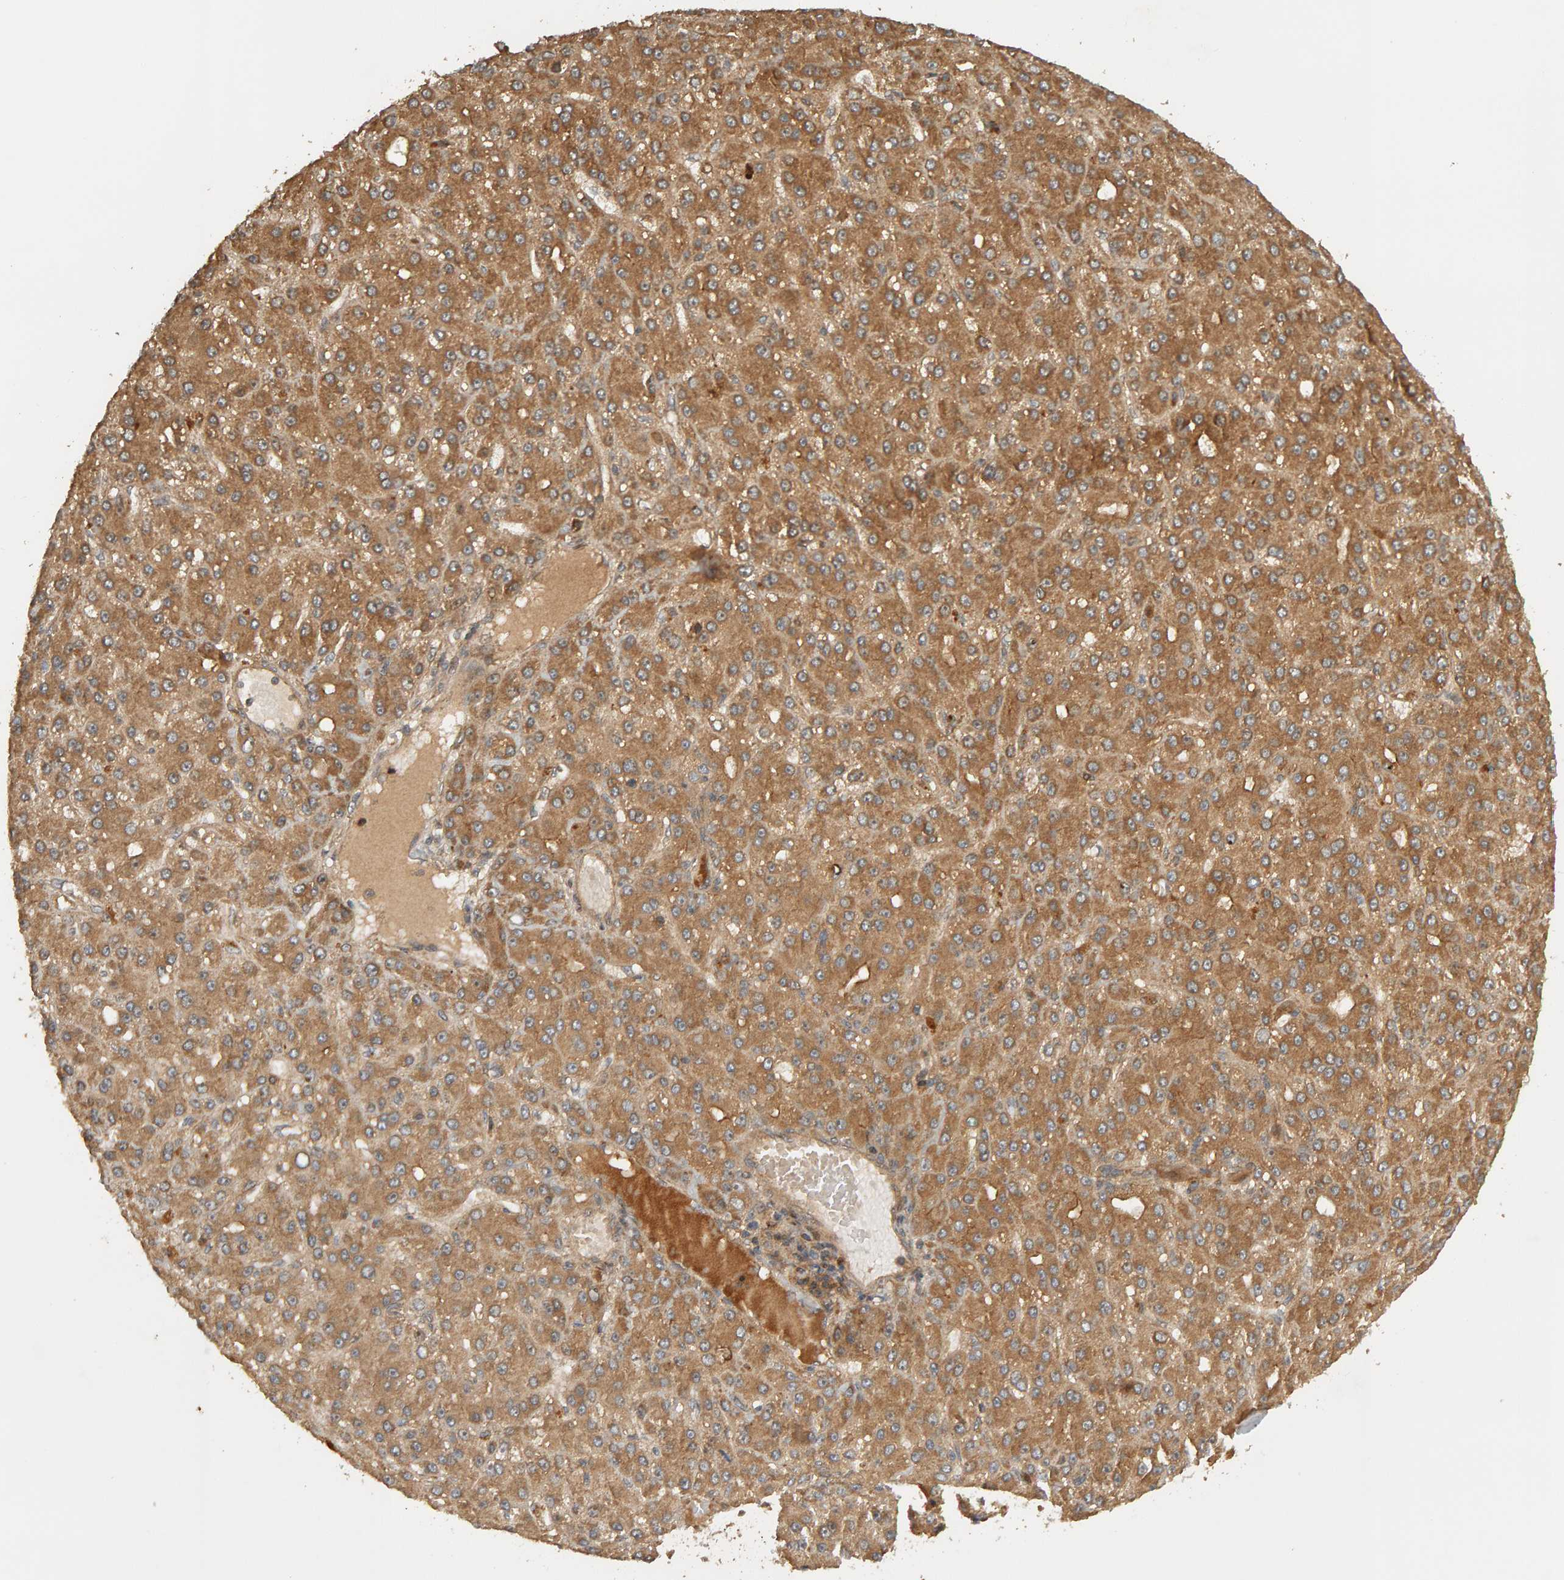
{"staining": {"intensity": "moderate", "quantity": ">75%", "location": "cytoplasmic/membranous"}, "tissue": "liver cancer", "cell_type": "Tumor cells", "image_type": "cancer", "snomed": [{"axis": "morphology", "description": "Carcinoma, Hepatocellular, NOS"}, {"axis": "topography", "description": "Liver"}], "caption": "Protein expression analysis of human liver hepatocellular carcinoma reveals moderate cytoplasmic/membranous staining in about >75% of tumor cells. Ihc stains the protein in brown and the nuclei are stained blue.", "gene": "ZFAND1", "patient": {"sex": "male", "age": 67}}